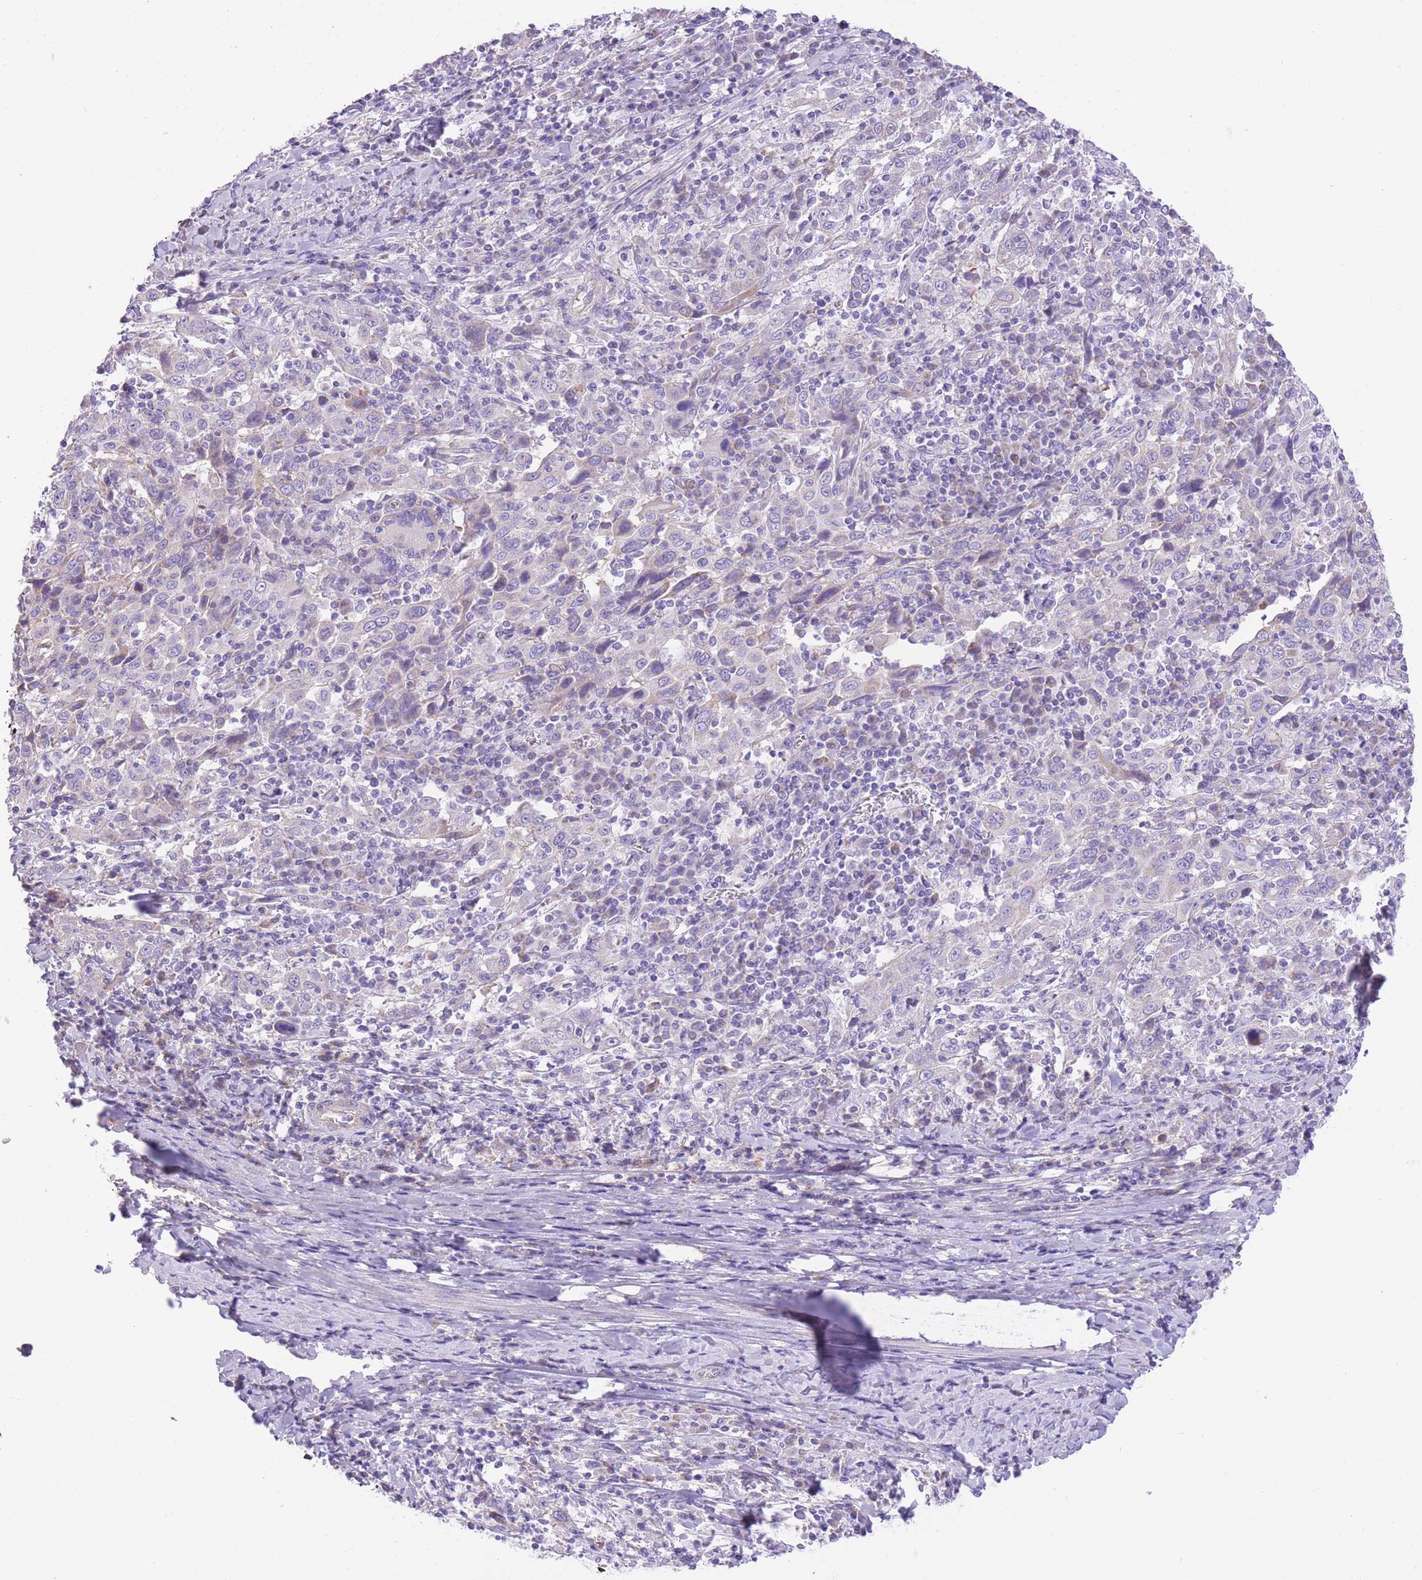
{"staining": {"intensity": "negative", "quantity": "none", "location": "none"}, "tissue": "cervical cancer", "cell_type": "Tumor cells", "image_type": "cancer", "snomed": [{"axis": "morphology", "description": "Squamous cell carcinoma, NOS"}, {"axis": "topography", "description": "Cervix"}], "caption": "Human cervical squamous cell carcinoma stained for a protein using IHC demonstrates no expression in tumor cells.", "gene": "RHOU", "patient": {"sex": "female", "age": 46}}